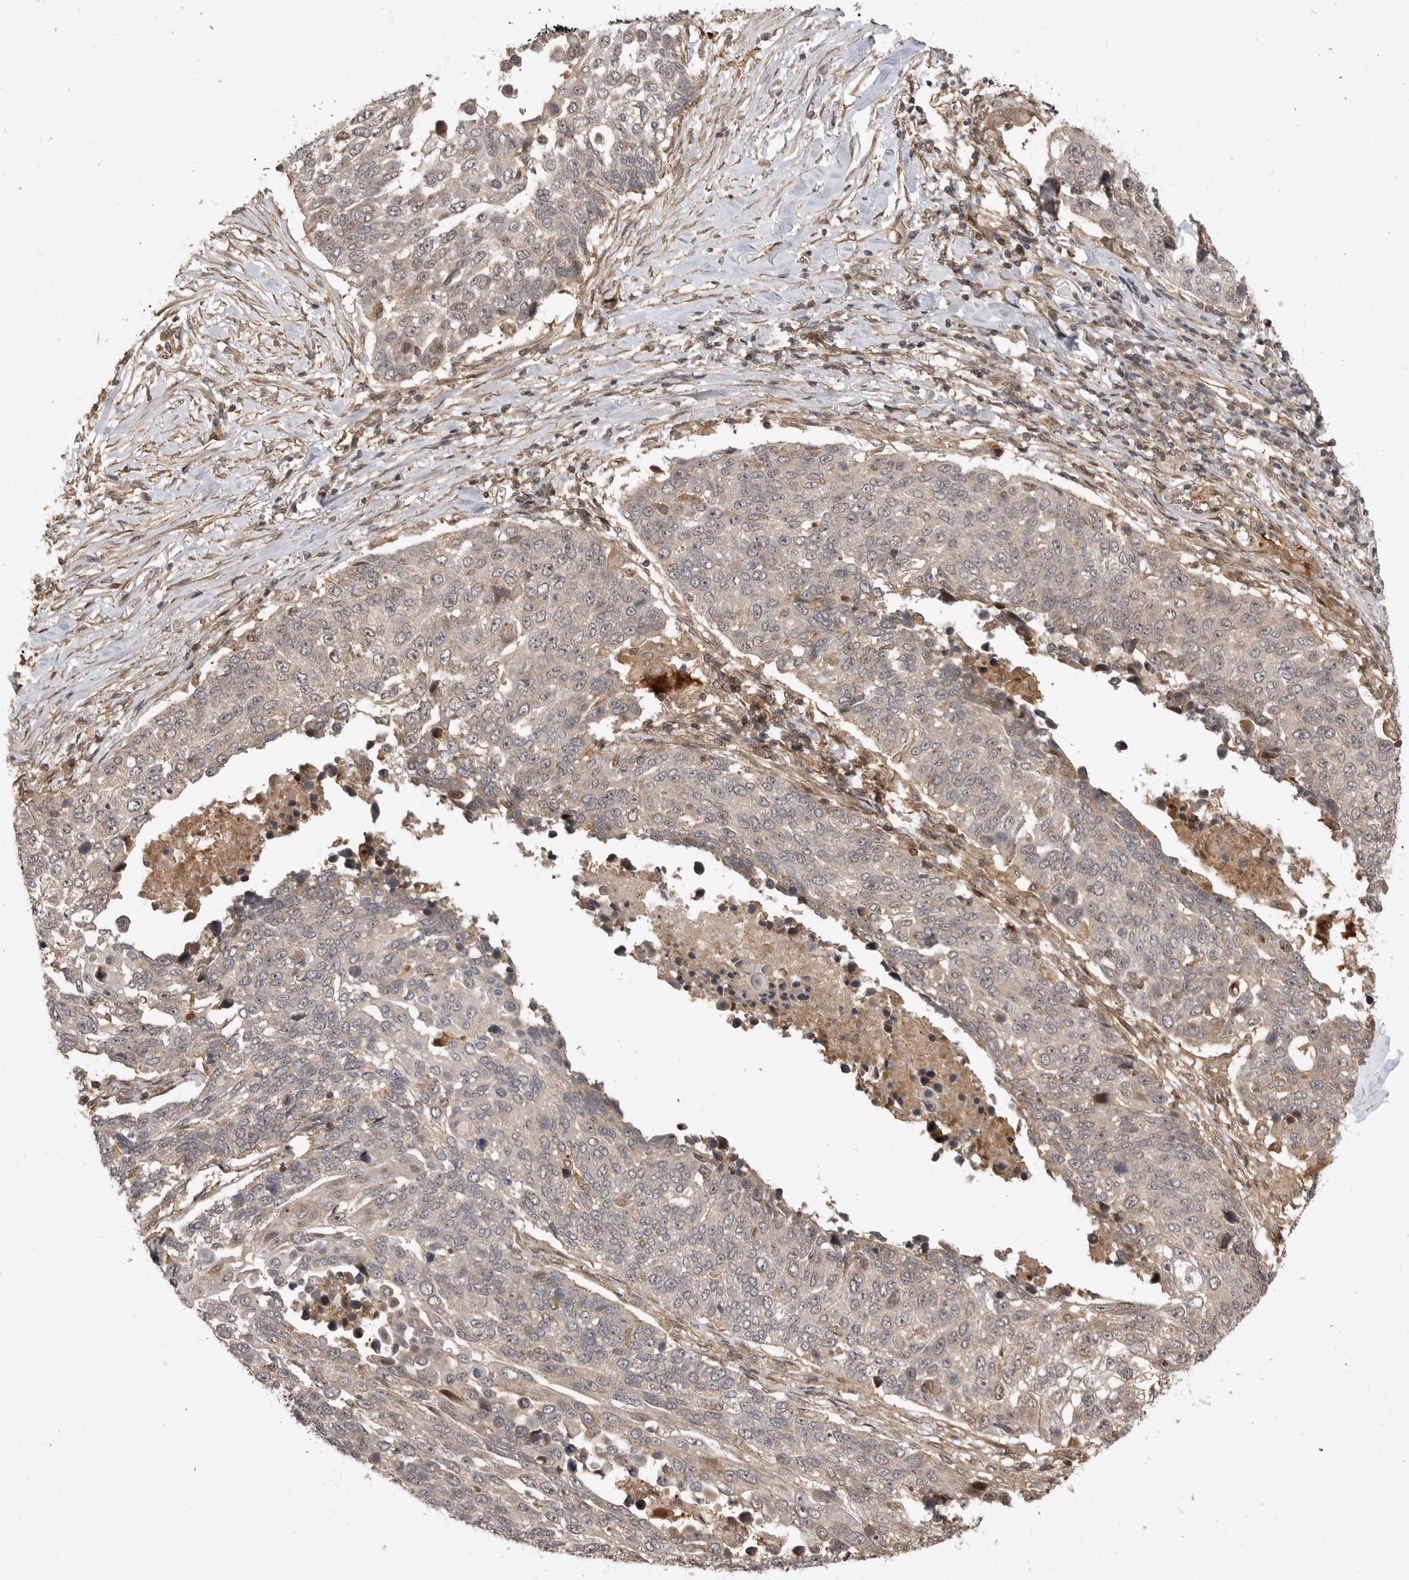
{"staining": {"intensity": "negative", "quantity": "none", "location": "none"}, "tissue": "lung cancer", "cell_type": "Tumor cells", "image_type": "cancer", "snomed": [{"axis": "morphology", "description": "Squamous cell carcinoma, NOS"}, {"axis": "topography", "description": "Lung"}], "caption": "Protein analysis of lung cancer (squamous cell carcinoma) exhibits no significant staining in tumor cells.", "gene": "ADPRS", "patient": {"sex": "male", "age": 66}}